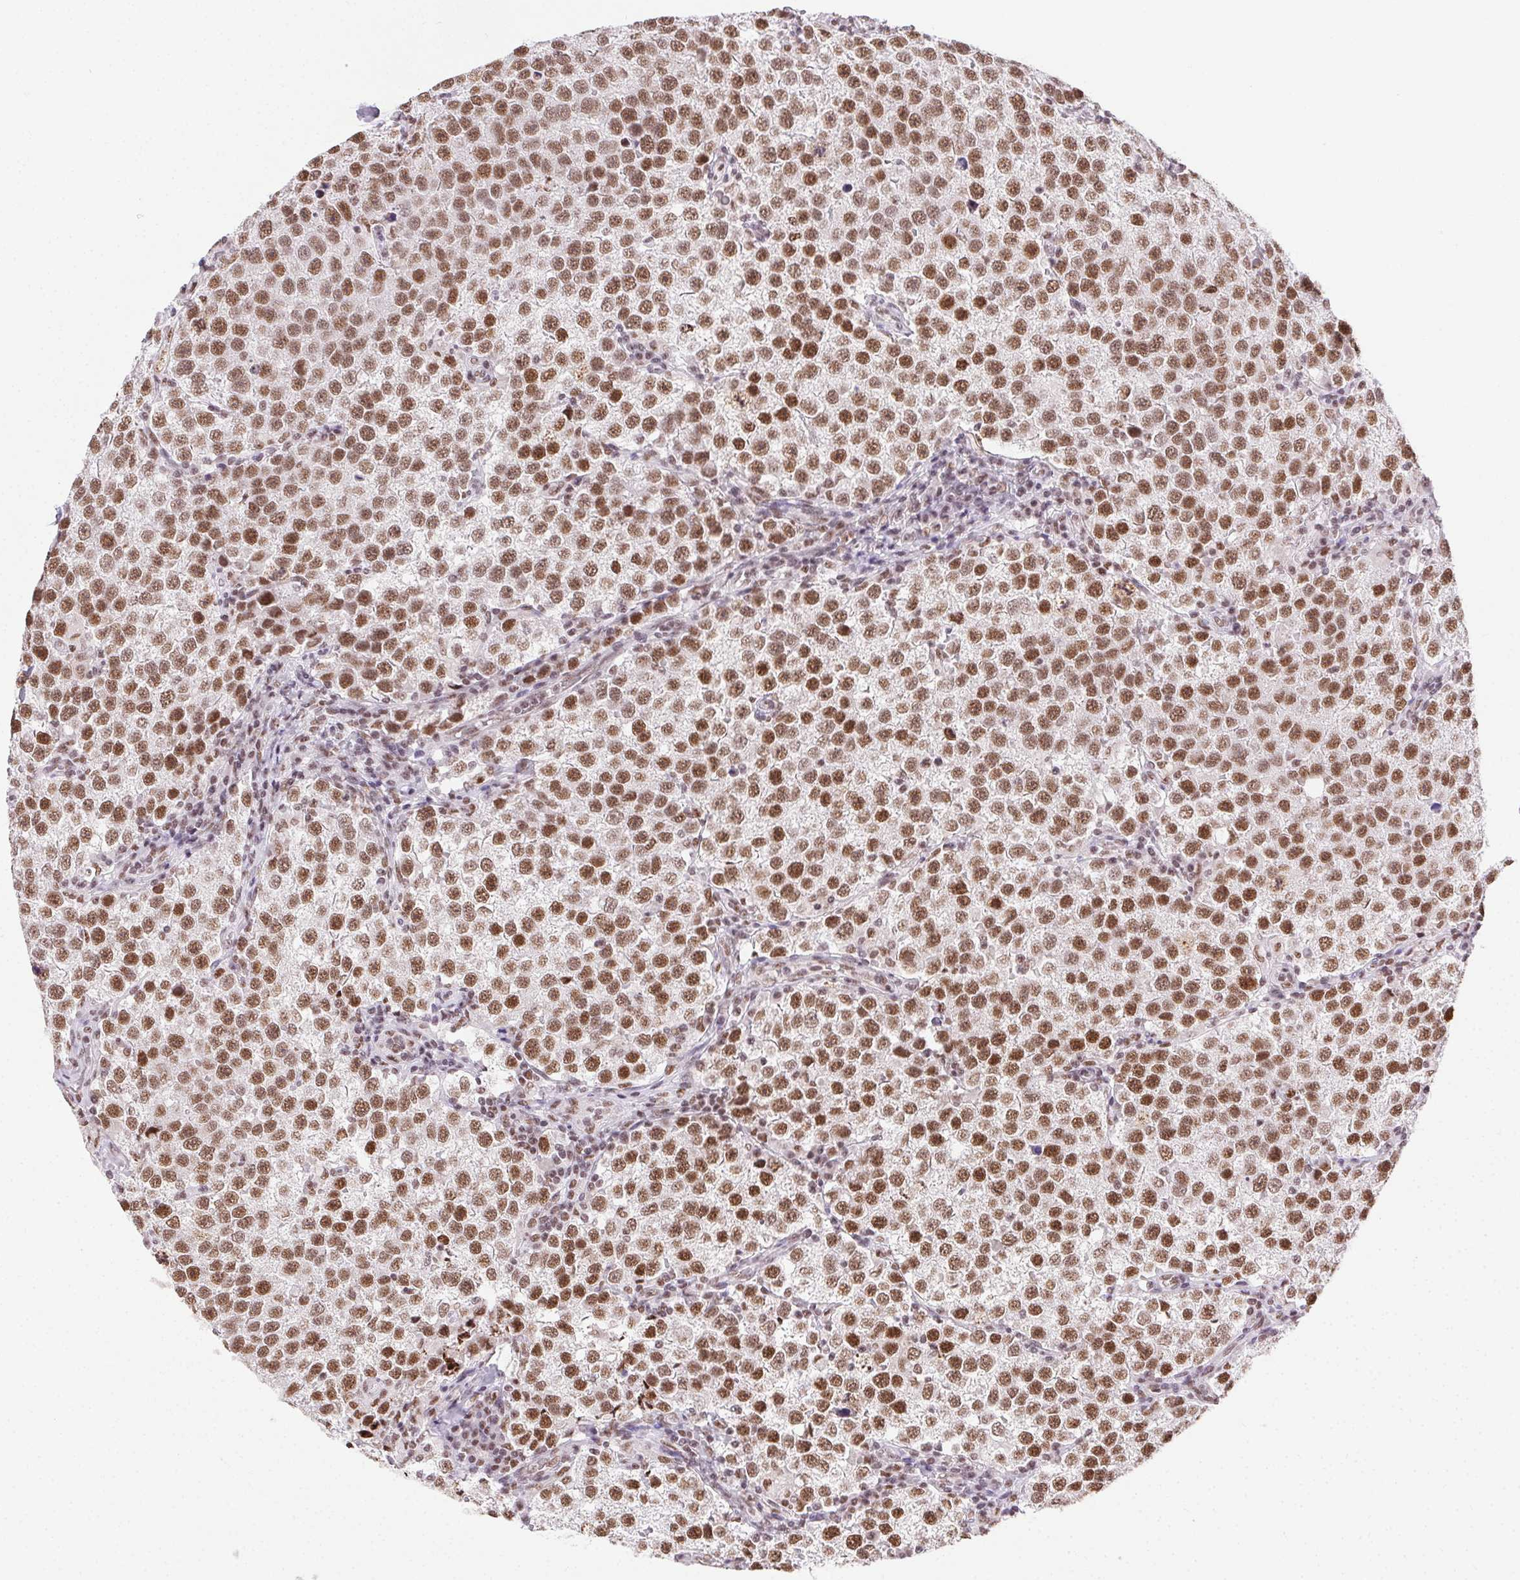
{"staining": {"intensity": "strong", "quantity": ">75%", "location": "nuclear"}, "tissue": "testis cancer", "cell_type": "Tumor cells", "image_type": "cancer", "snomed": [{"axis": "morphology", "description": "Seminoma, NOS"}, {"axis": "topography", "description": "Testis"}], "caption": "This micrograph demonstrates immunohistochemistry staining of testis seminoma, with high strong nuclear positivity in about >75% of tumor cells.", "gene": "TRA2B", "patient": {"sex": "male", "age": 37}}